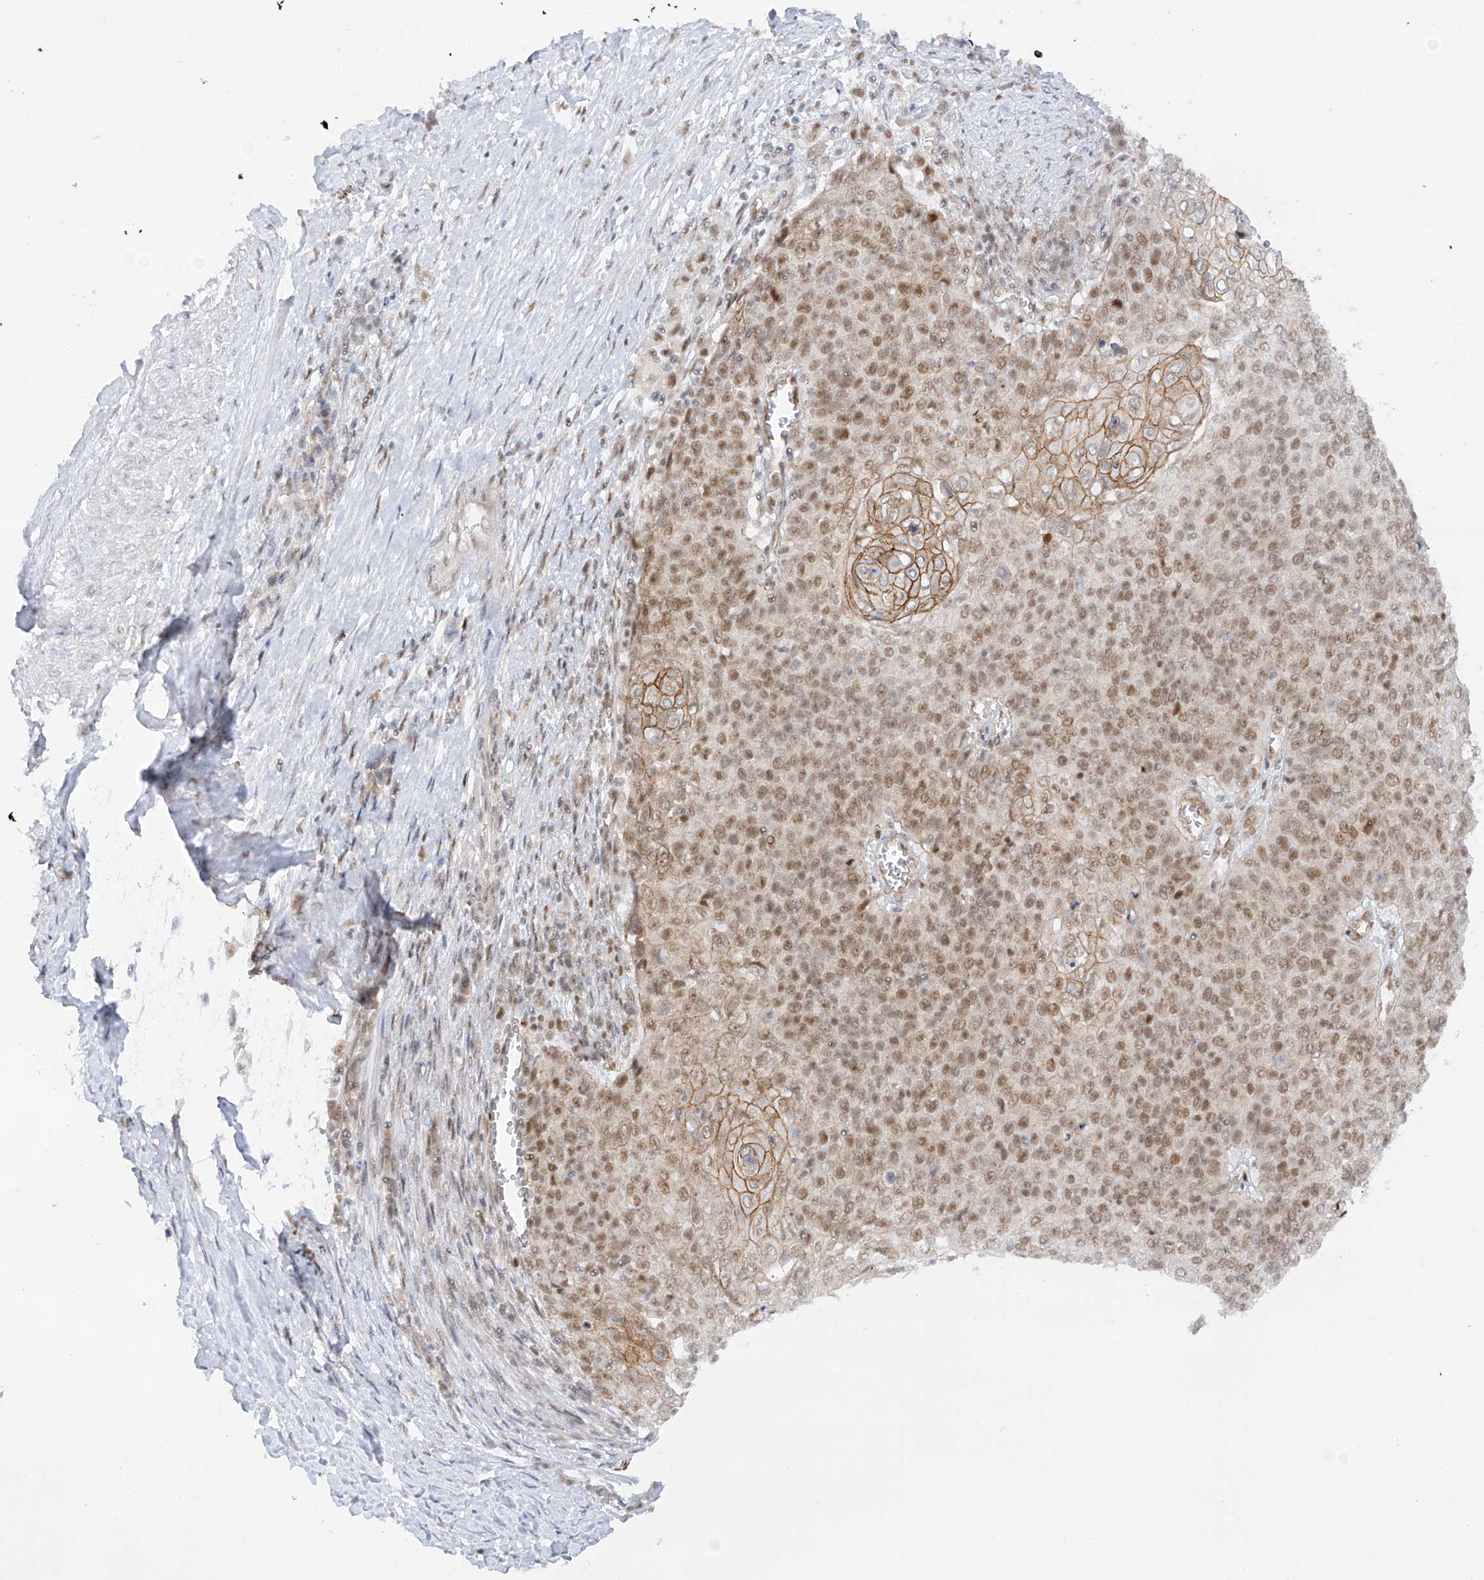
{"staining": {"intensity": "moderate", "quantity": ">75%", "location": "cytoplasmic/membranous,nuclear"}, "tissue": "cervical cancer", "cell_type": "Tumor cells", "image_type": "cancer", "snomed": [{"axis": "morphology", "description": "Squamous cell carcinoma, NOS"}, {"axis": "topography", "description": "Cervix"}], "caption": "There is medium levels of moderate cytoplasmic/membranous and nuclear expression in tumor cells of cervical squamous cell carcinoma, as demonstrated by immunohistochemical staining (brown color).", "gene": "POGK", "patient": {"sex": "female", "age": 39}}